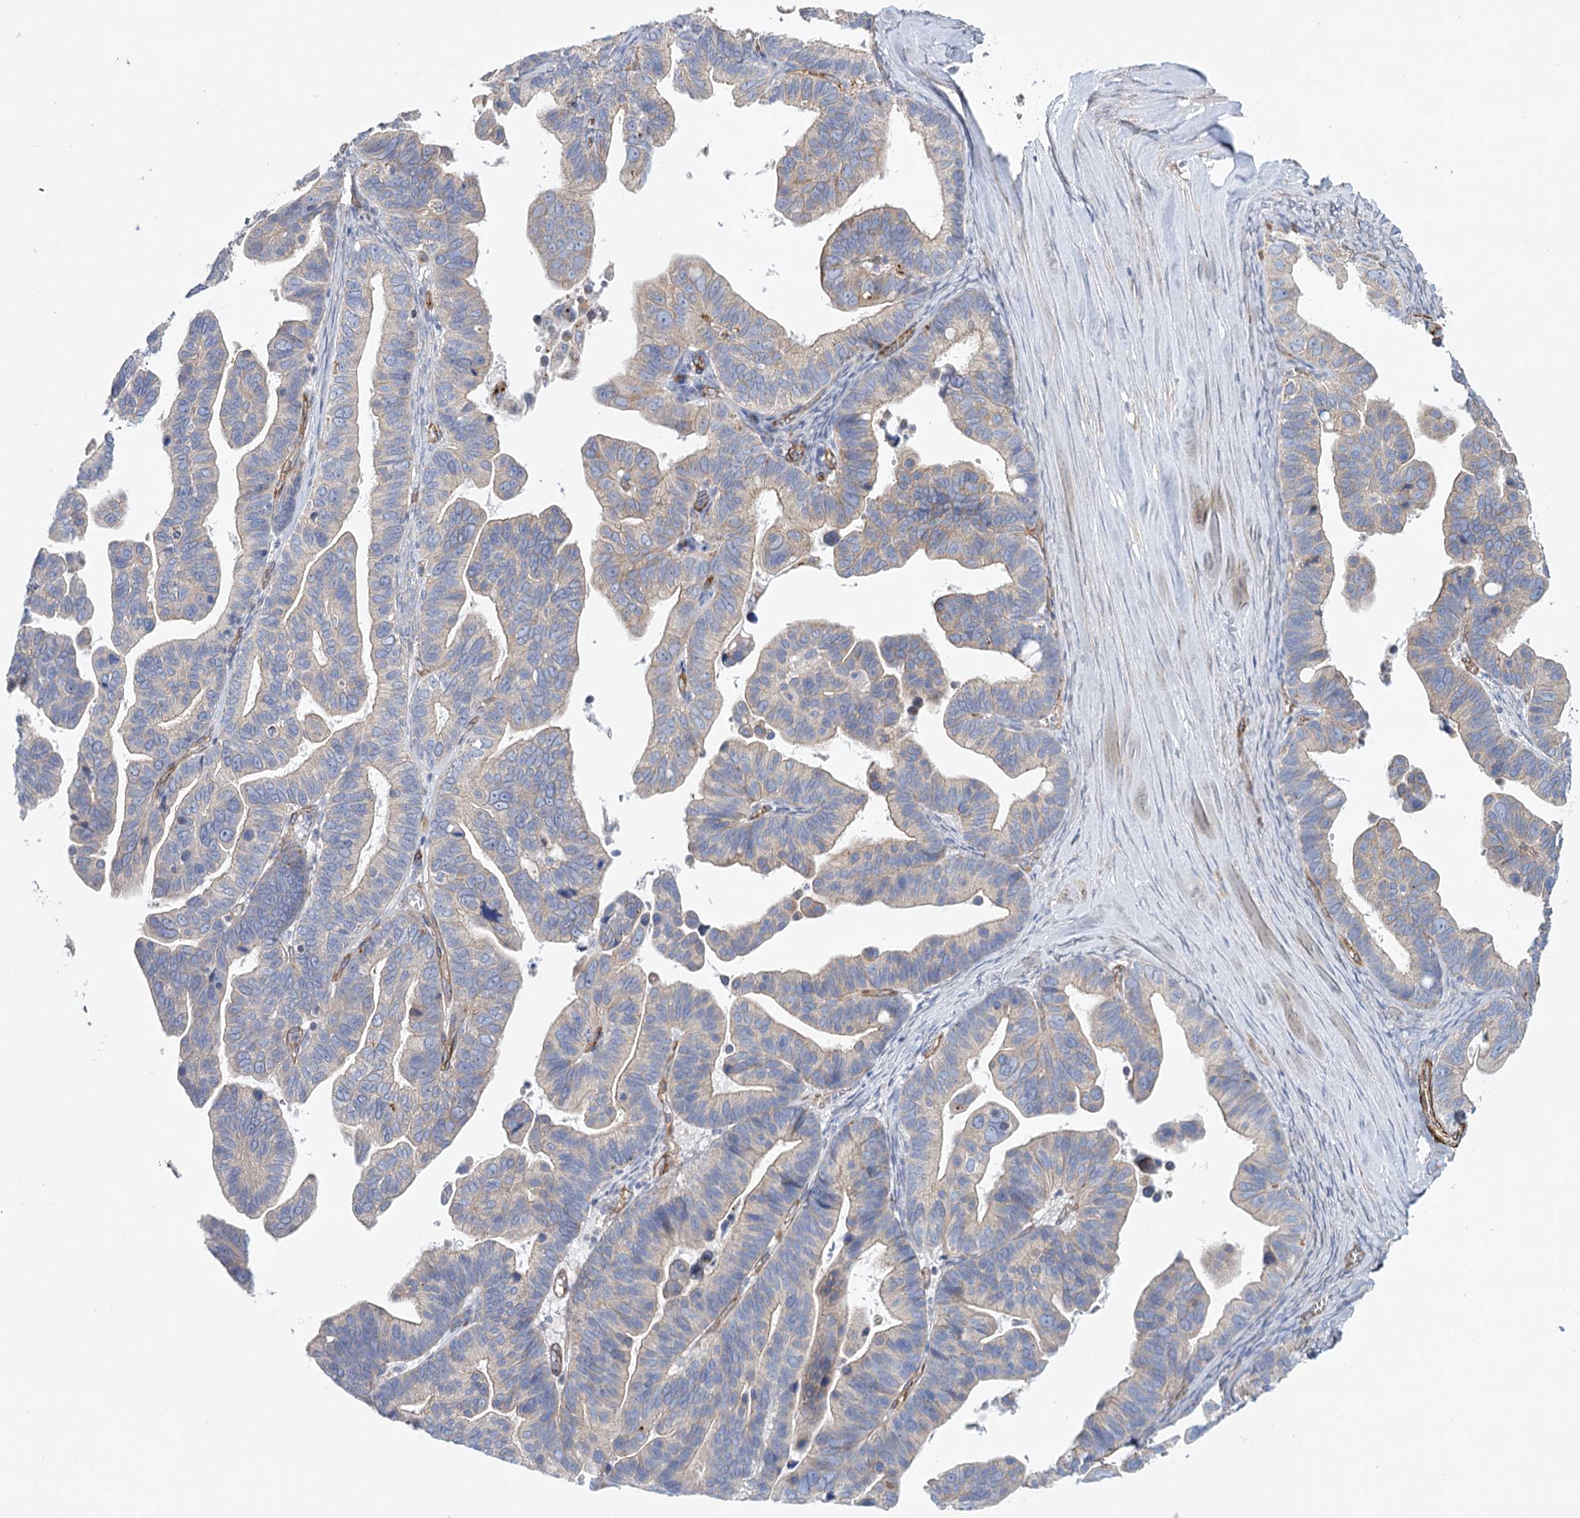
{"staining": {"intensity": "weak", "quantity": "25%-75%", "location": "cytoplasmic/membranous"}, "tissue": "ovarian cancer", "cell_type": "Tumor cells", "image_type": "cancer", "snomed": [{"axis": "morphology", "description": "Cystadenocarcinoma, serous, NOS"}, {"axis": "topography", "description": "Ovary"}], "caption": "A brown stain labels weak cytoplasmic/membranous staining of a protein in serous cystadenocarcinoma (ovarian) tumor cells. The protein of interest is shown in brown color, while the nuclei are stained blue.", "gene": "TMEM164", "patient": {"sex": "female", "age": 56}}